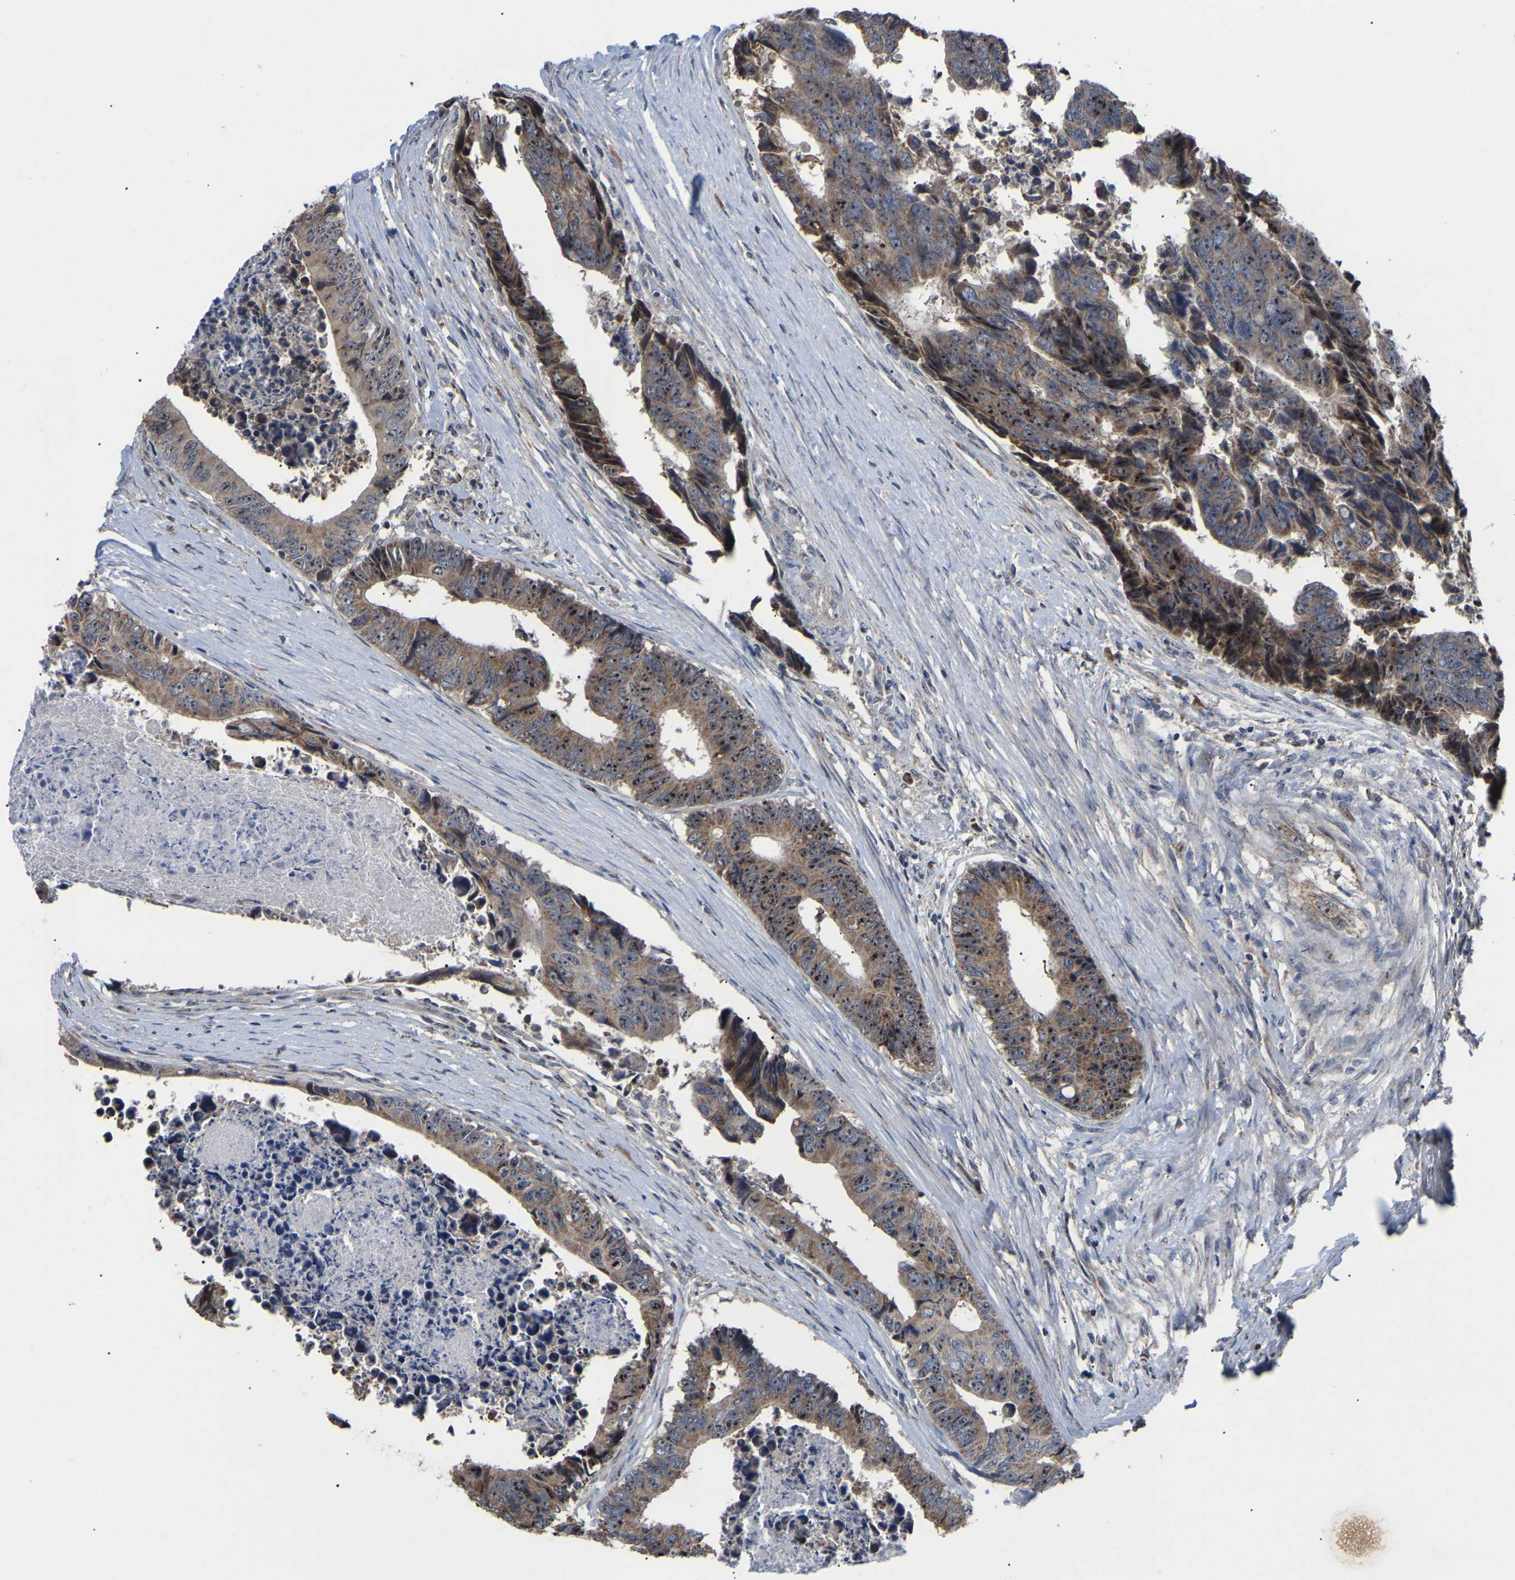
{"staining": {"intensity": "moderate", "quantity": ">75%", "location": "cytoplasmic/membranous,nuclear"}, "tissue": "colorectal cancer", "cell_type": "Tumor cells", "image_type": "cancer", "snomed": [{"axis": "morphology", "description": "Adenocarcinoma, NOS"}, {"axis": "topography", "description": "Rectum"}], "caption": "This histopathology image exhibits immunohistochemistry (IHC) staining of human colorectal cancer, with medium moderate cytoplasmic/membranous and nuclear expression in approximately >75% of tumor cells.", "gene": "NOP53", "patient": {"sex": "male", "age": 84}}